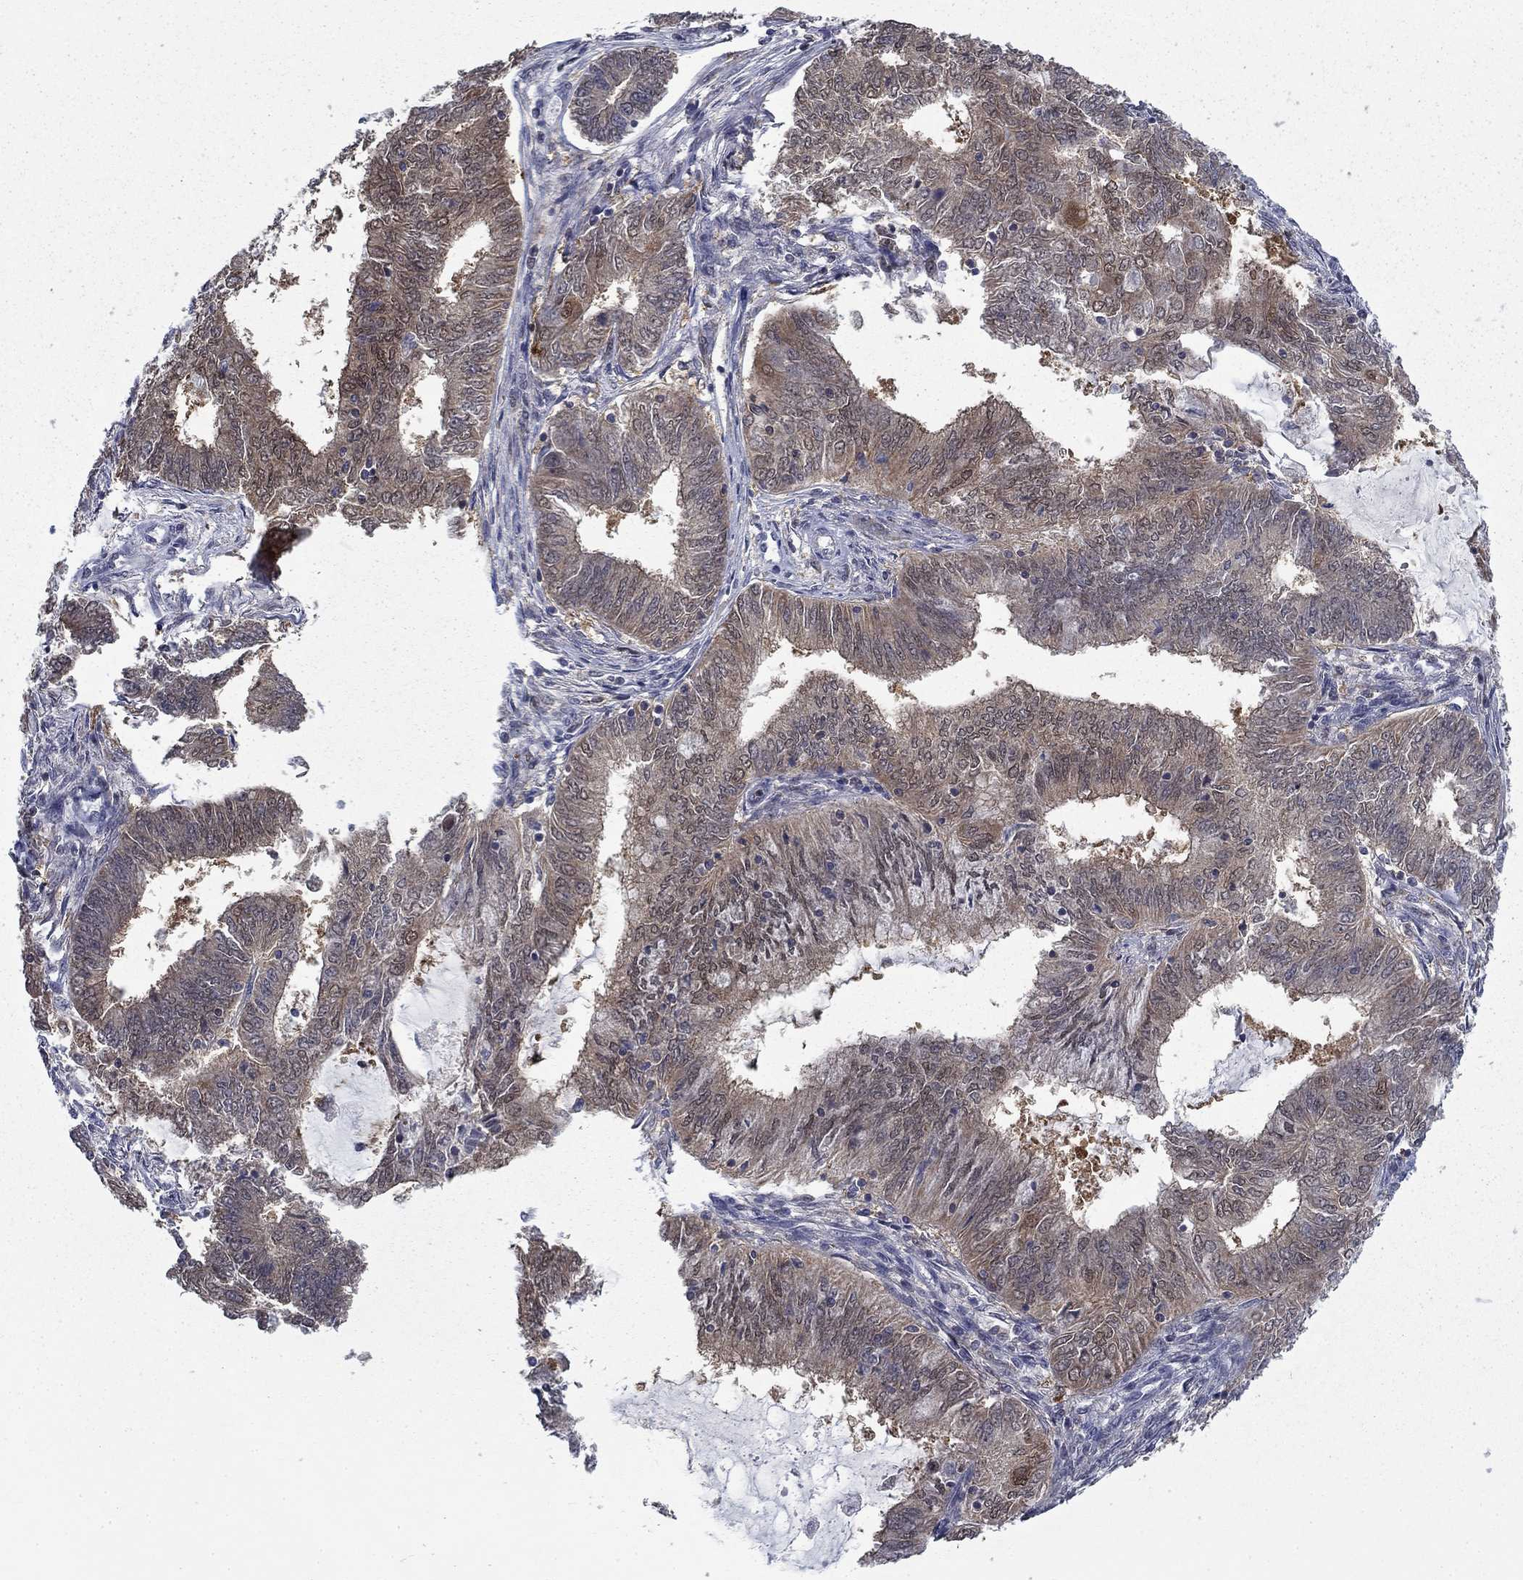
{"staining": {"intensity": "weak", "quantity": "<25%", "location": "cytoplasmic/membranous"}, "tissue": "endometrial cancer", "cell_type": "Tumor cells", "image_type": "cancer", "snomed": [{"axis": "morphology", "description": "Adenocarcinoma, NOS"}, {"axis": "topography", "description": "Endometrium"}], "caption": "Tumor cells are negative for protein expression in human adenocarcinoma (endometrial).", "gene": "NIT2", "patient": {"sex": "female", "age": 62}}